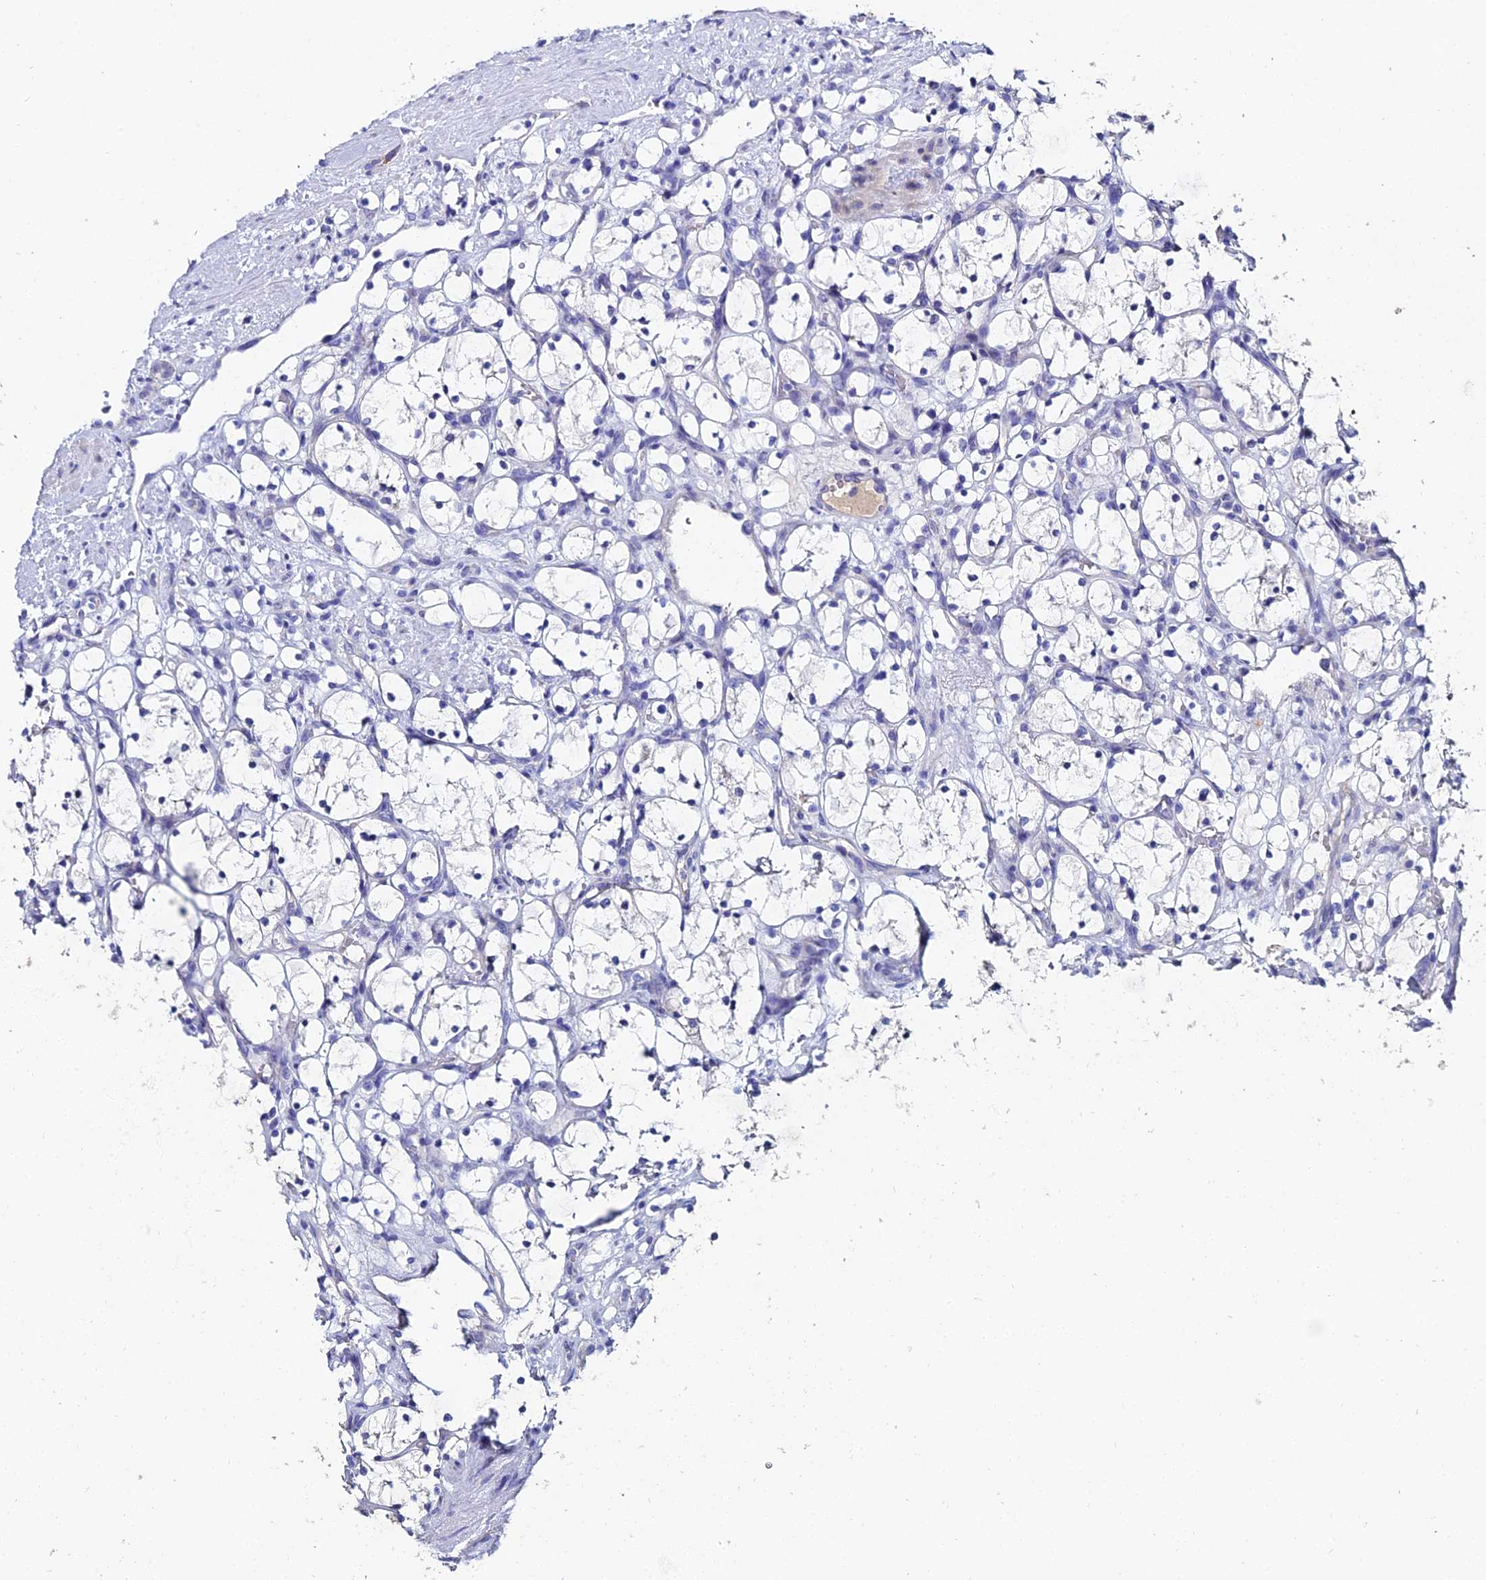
{"staining": {"intensity": "negative", "quantity": "none", "location": "none"}, "tissue": "renal cancer", "cell_type": "Tumor cells", "image_type": "cancer", "snomed": [{"axis": "morphology", "description": "Adenocarcinoma, NOS"}, {"axis": "topography", "description": "Kidney"}], "caption": "DAB (3,3'-diaminobenzidine) immunohistochemical staining of renal cancer reveals no significant staining in tumor cells.", "gene": "ESRRG", "patient": {"sex": "female", "age": 69}}